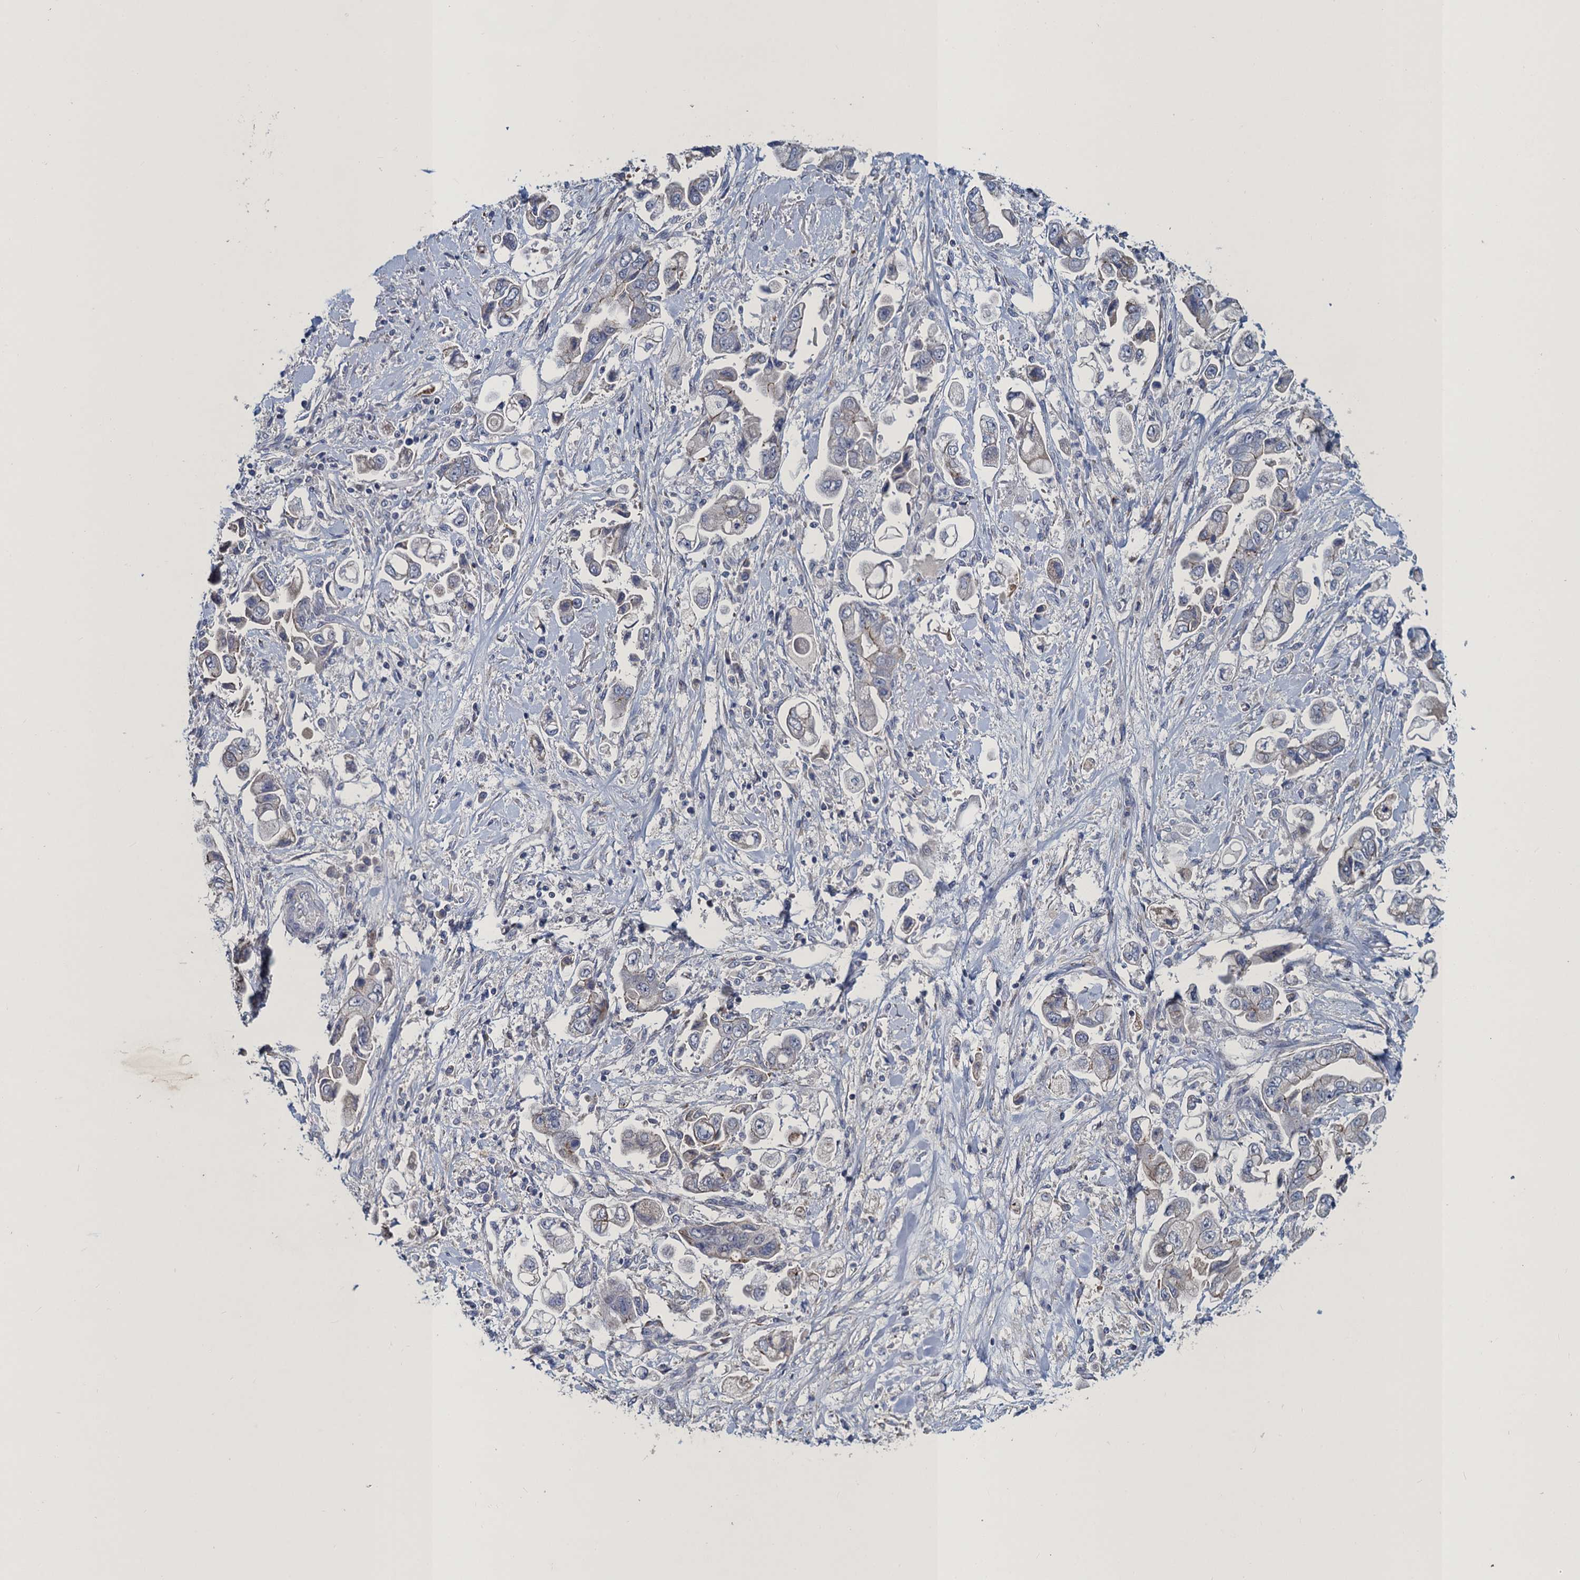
{"staining": {"intensity": "weak", "quantity": "<25%", "location": "cytoplasmic/membranous"}, "tissue": "stomach cancer", "cell_type": "Tumor cells", "image_type": "cancer", "snomed": [{"axis": "morphology", "description": "Adenocarcinoma, NOS"}, {"axis": "topography", "description": "Stomach"}], "caption": "The image reveals no staining of tumor cells in stomach cancer.", "gene": "ATOSA", "patient": {"sex": "male", "age": 62}}